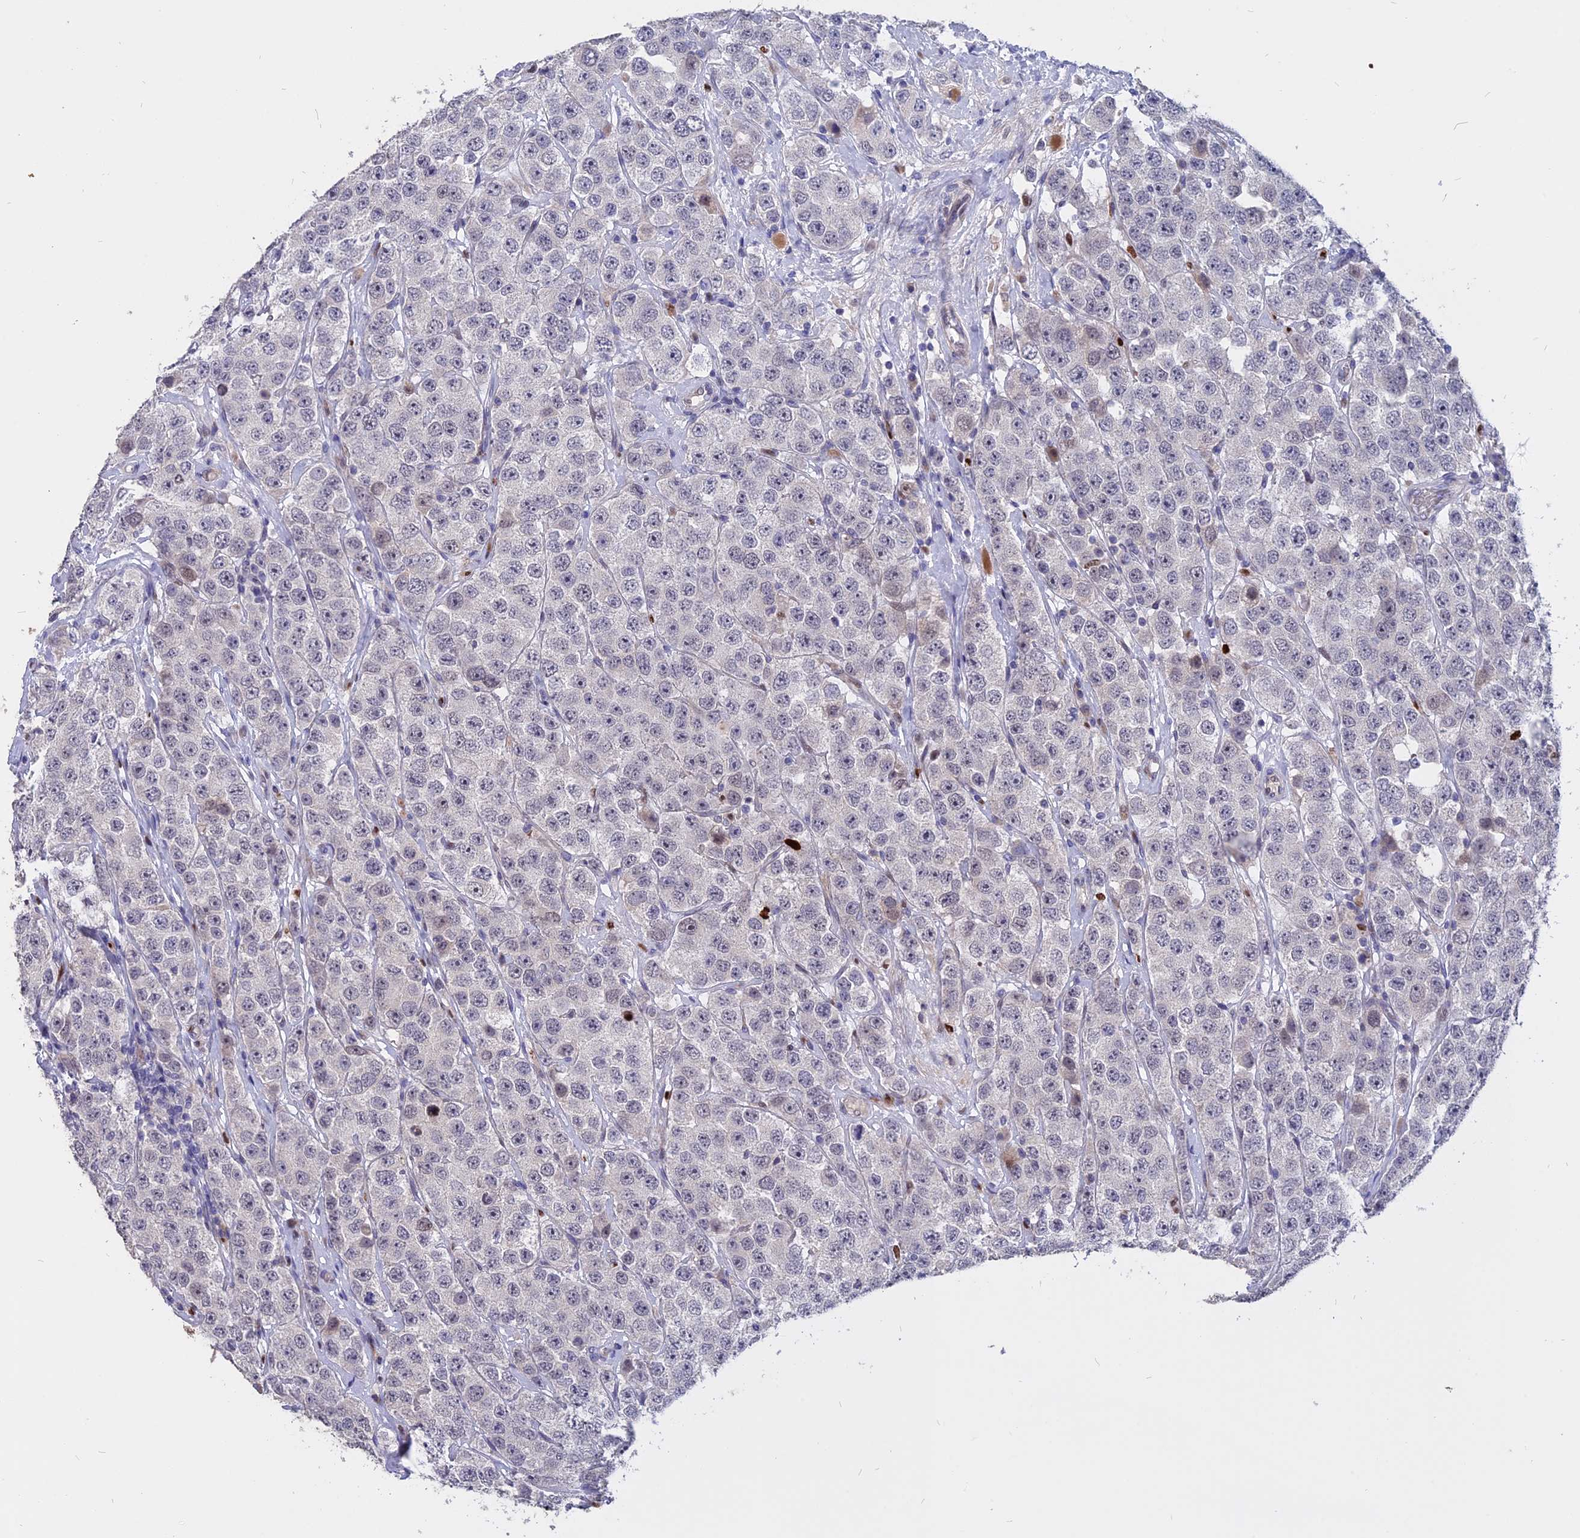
{"staining": {"intensity": "negative", "quantity": "none", "location": "none"}, "tissue": "testis cancer", "cell_type": "Tumor cells", "image_type": "cancer", "snomed": [{"axis": "morphology", "description": "Seminoma, NOS"}, {"axis": "topography", "description": "Testis"}], "caption": "Tumor cells show no significant protein staining in testis cancer (seminoma).", "gene": "TMEM263", "patient": {"sex": "male", "age": 28}}